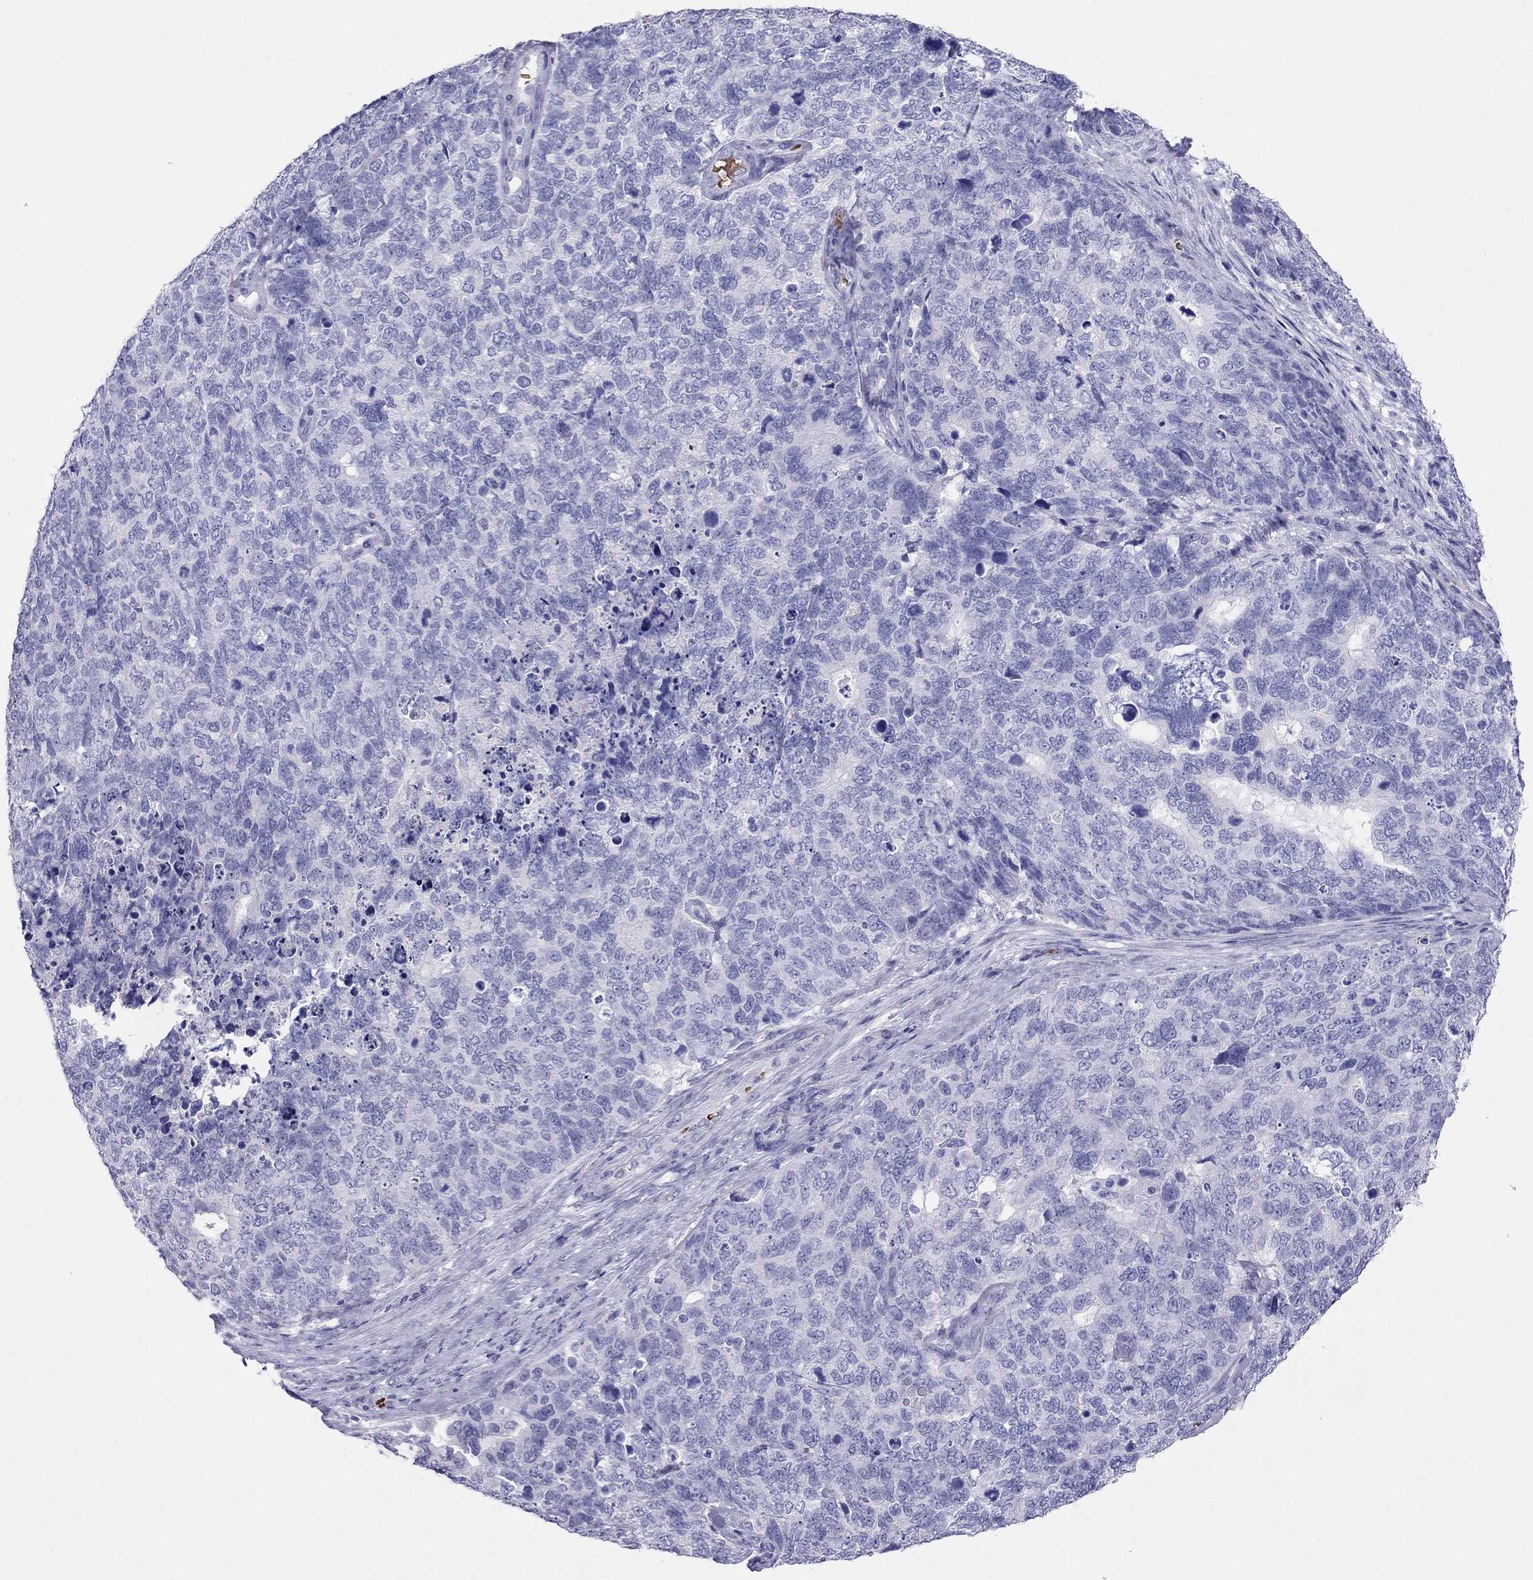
{"staining": {"intensity": "negative", "quantity": "none", "location": "none"}, "tissue": "cervical cancer", "cell_type": "Tumor cells", "image_type": "cancer", "snomed": [{"axis": "morphology", "description": "Squamous cell carcinoma, NOS"}, {"axis": "topography", "description": "Cervix"}], "caption": "Protein analysis of cervical cancer (squamous cell carcinoma) displays no significant positivity in tumor cells.", "gene": "DNAAF6", "patient": {"sex": "female", "age": 63}}